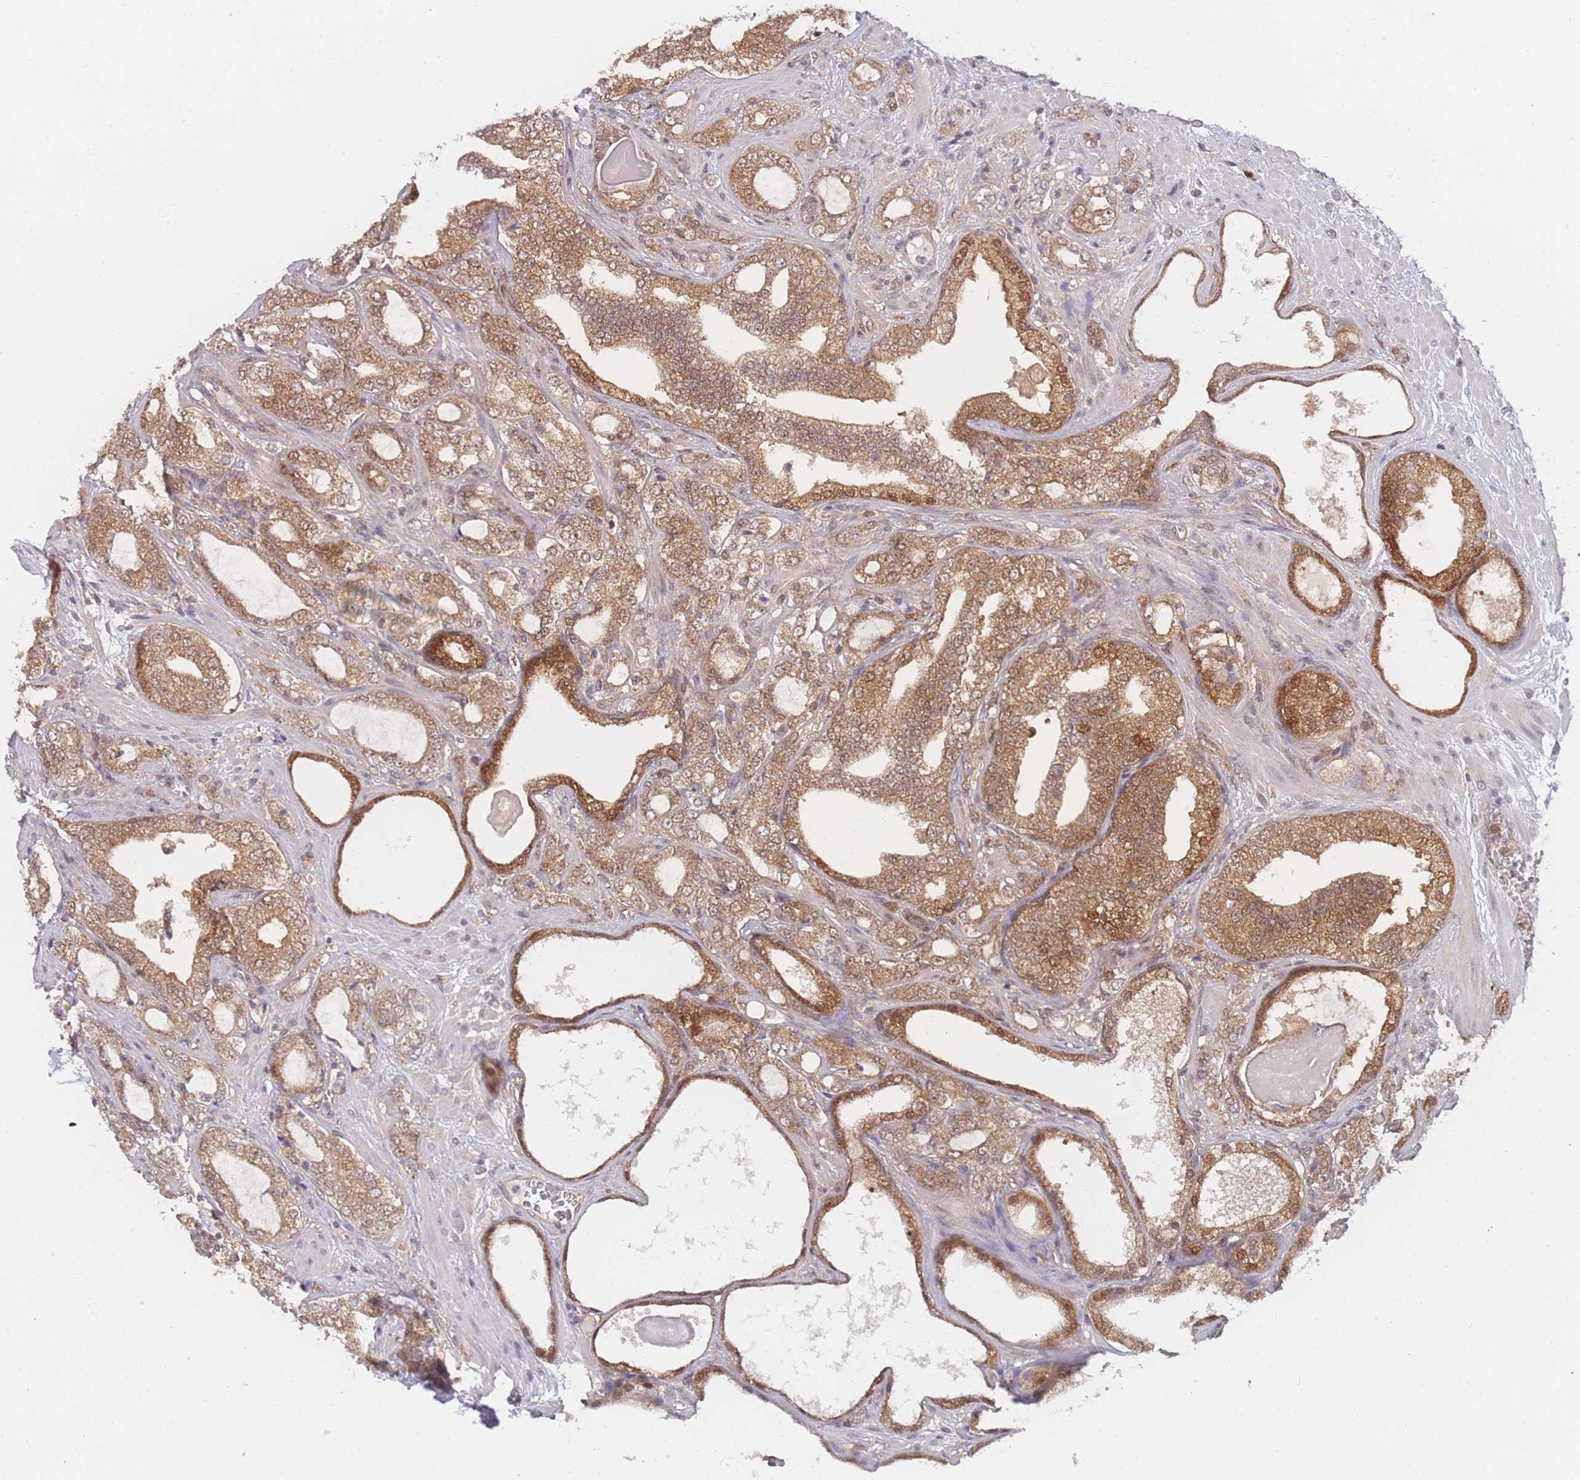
{"staining": {"intensity": "moderate", "quantity": ">75%", "location": "cytoplasmic/membranous"}, "tissue": "prostate cancer", "cell_type": "Tumor cells", "image_type": "cancer", "snomed": [{"axis": "morphology", "description": "Adenocarcinoma, High grade"}, {"axis": "topography", "description": "Prostate"}], "caption": "This is a photomicrograph of immunohistochemistry staining of prostate cancer, which shows moderate staining in the cytoplasmic/membranous of tumor cells.", "gene": "MRI1", "patient": {"sex": "male", "age": 64}}